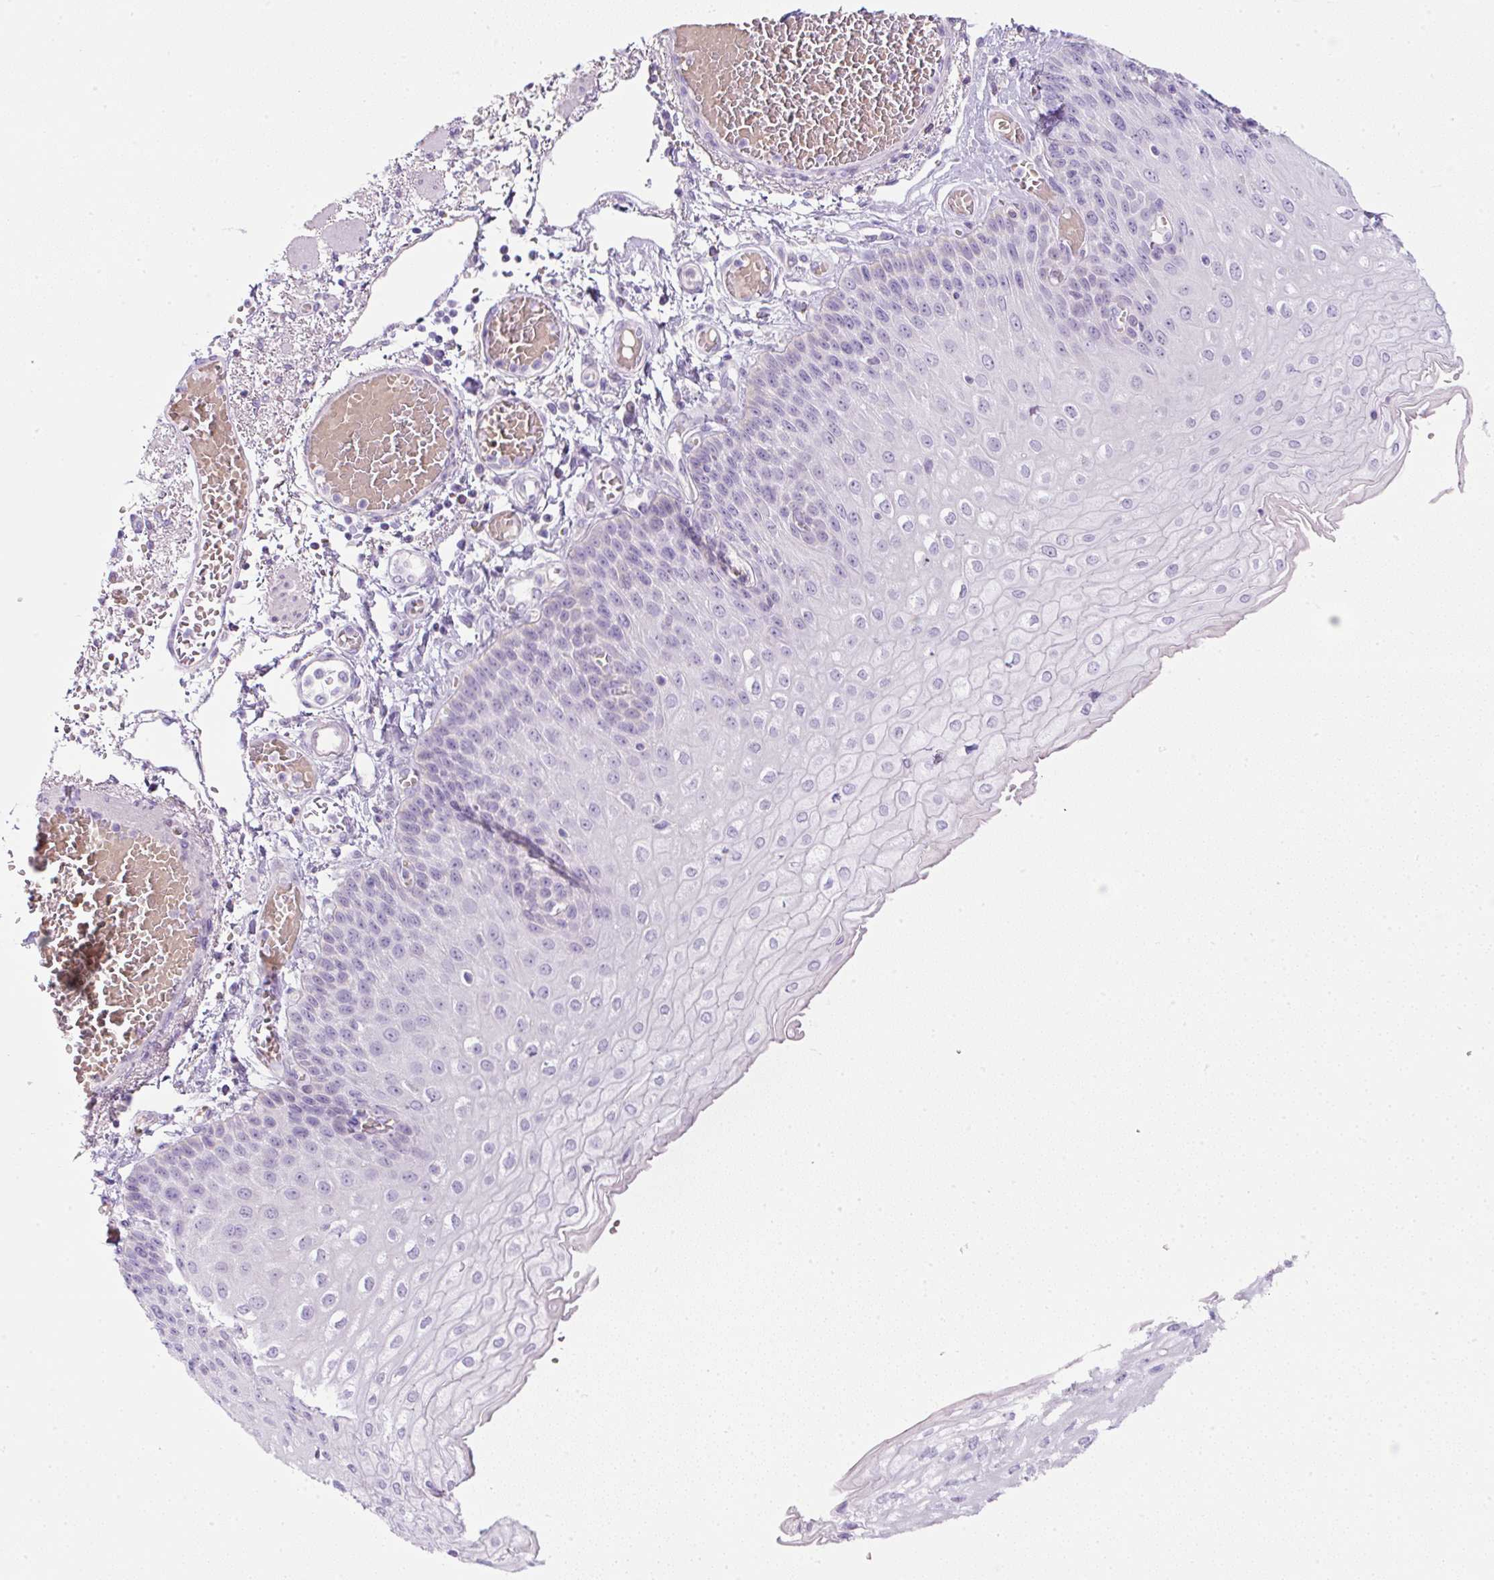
{"staining": {"intensity": "negative", "quantity": "none", "location": "none"}, "tissue": "esophagus", "cell_type": "Squamous epithelial cells", "image_type": "normal", "snomed": [{"axis": "morphology", "description": "Normal tissue, NOS"}, {"axis": "morphology", "description": "Adenocarcinoma, NOS"}, {"axis": "topography", "description": "Esophagus"}], "caption": "High power microscopy photomicrograph of an IHC image of normal esophagus, revealing no significant staining in squamous epithelial cells.", "gene": "FGFBP3", "patient": {"sex": "male", "age": 81}}